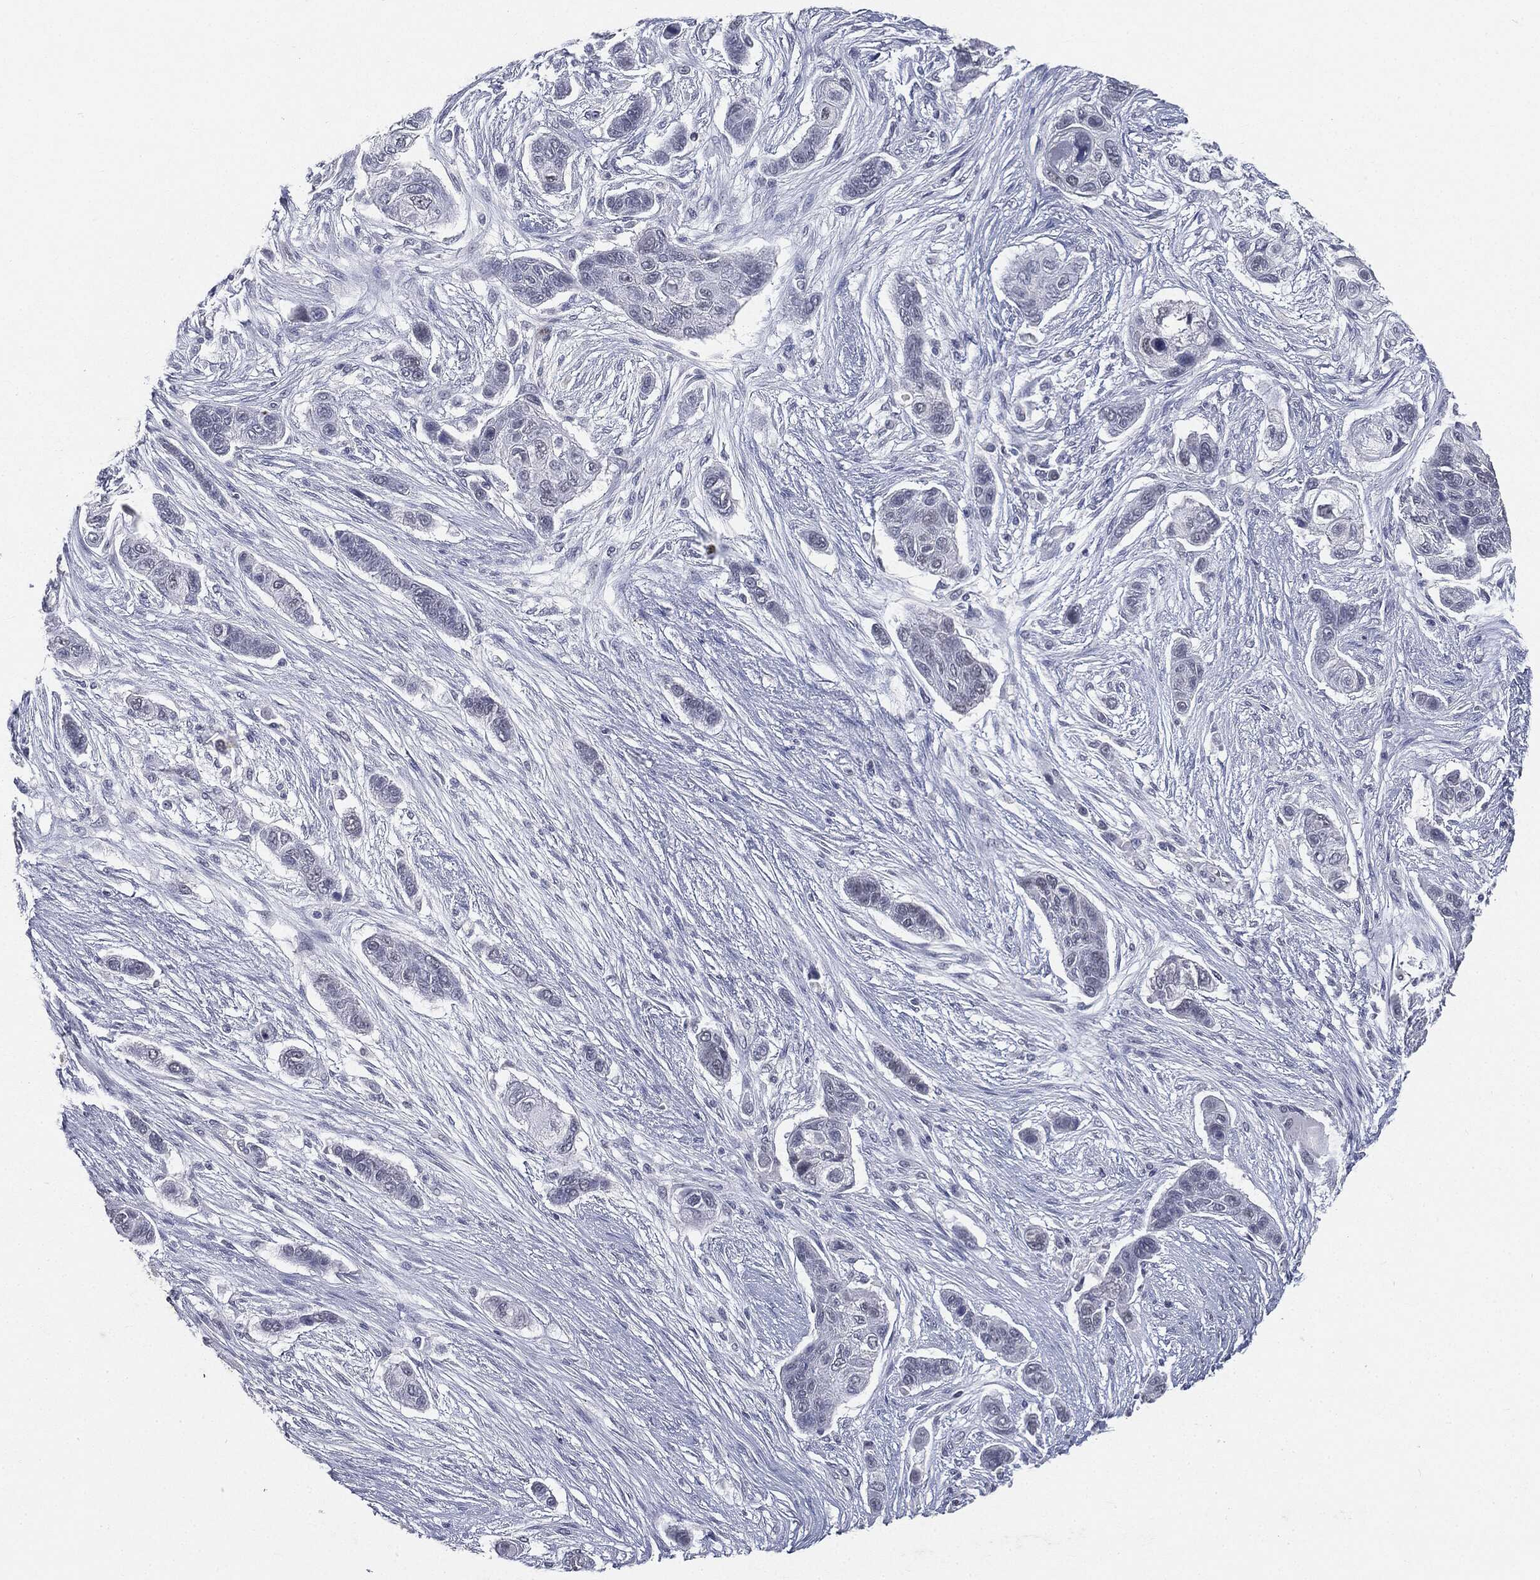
{"staining": {"intensity": "negative", "quantity": "none", "location": "none"}, "tissue": "lung cancer", "cell_type": "Tumor cells", "image_type": "cancer", "snomed": [{"axis": "morphology", "description": "Squamous cell carcinoma, NOS"}, {"axis": "topography", "description": "Lung"}], "caption": "Squamous cell carcinoma (lung) stained for a protein using immunohistochemistry (IHC) displays no expression tumor cells.", "gene": "SLC2A2", "patient": {"sex": "male", "age": 69}}